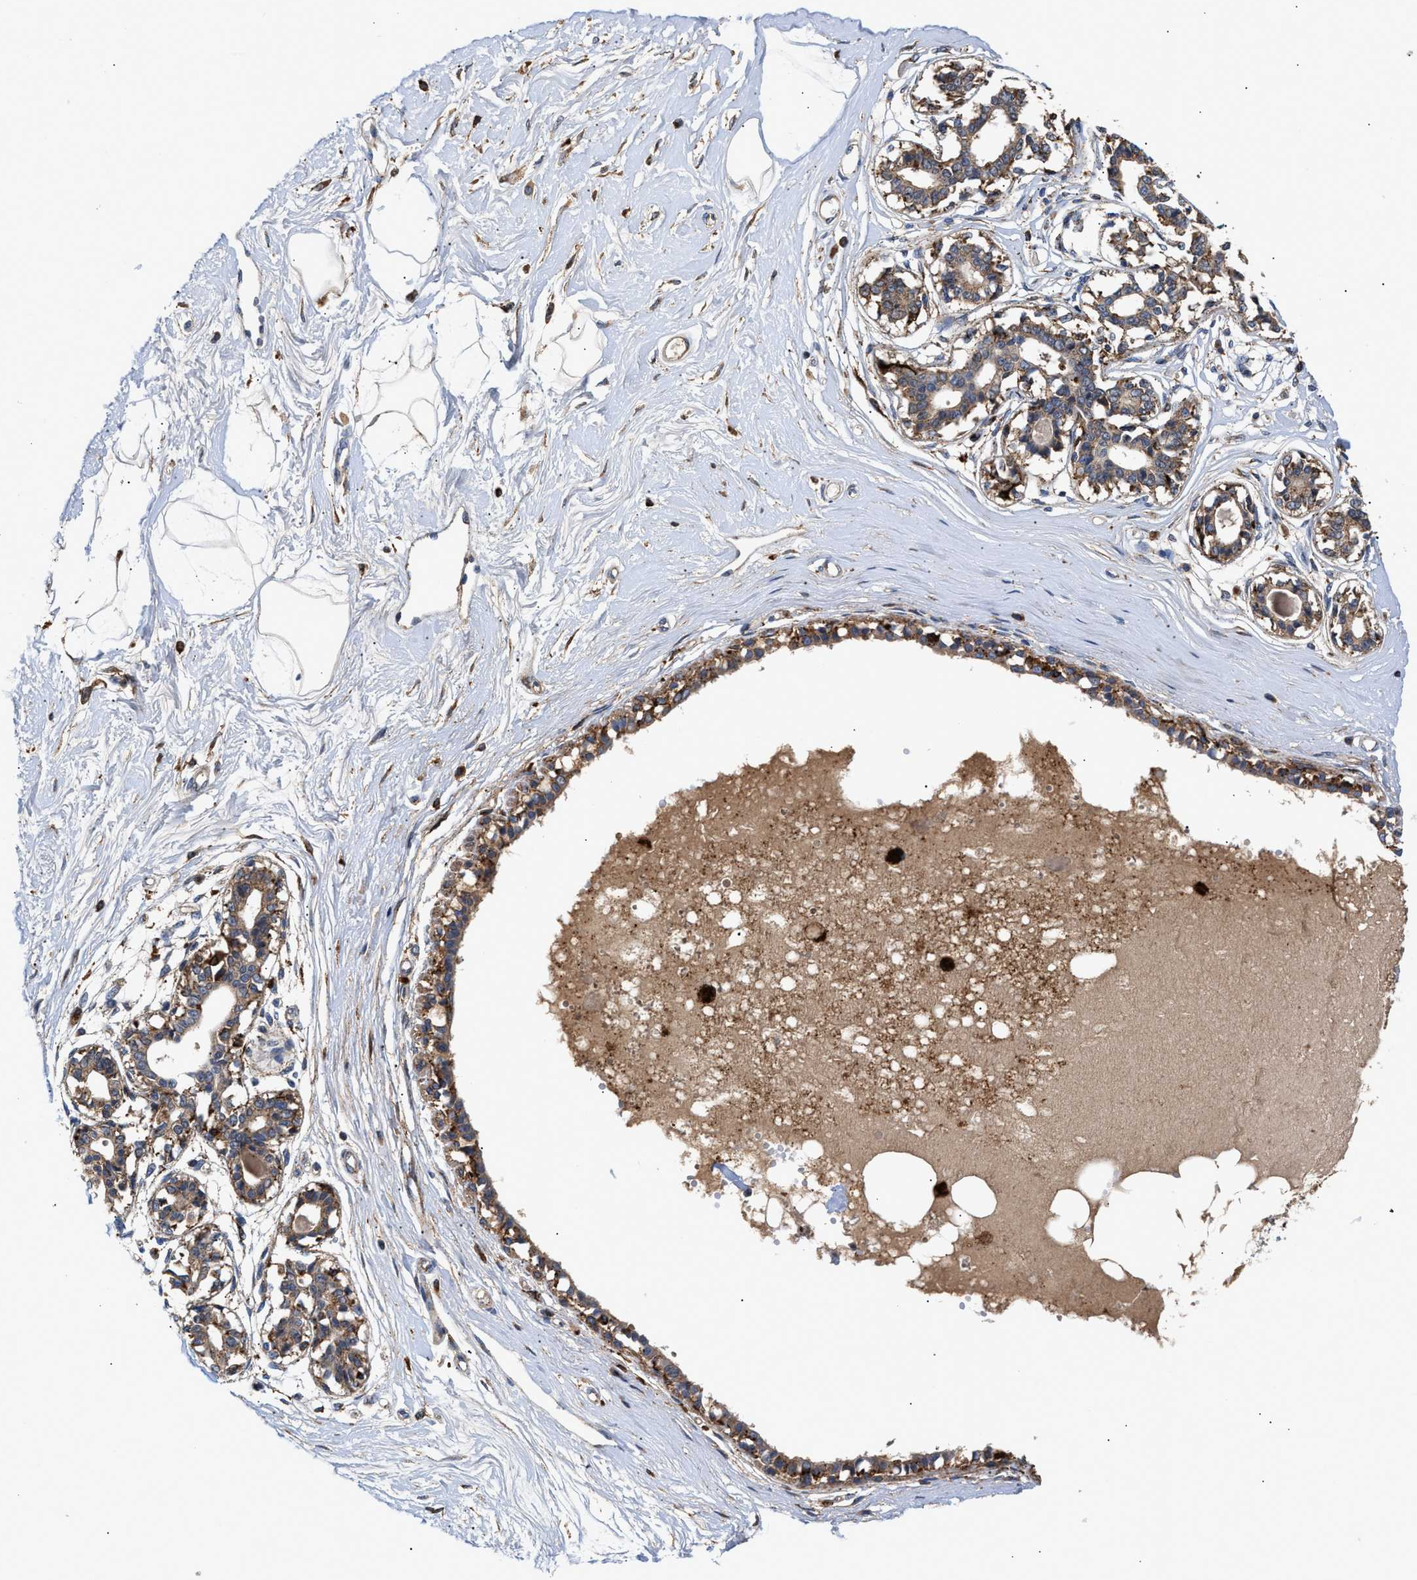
{"staining": {"intensity": "moderate", "quantity": ">75%", "location": "cytoplasmic/membranous"}, "tissue": "breast", "cell_type": "Adipocytes", "image_type": "normal", "snomed": [{"axis": "morphology", "description": "Normal tissue, NOS"}, {"axis": "topography", "description": "Breast"}], "caption": "The micrograph demonstrates immunohistochemical staining of unremarkable breast. There is moderate cytoplasmic/membranous staining is identified in about >75% of adipocytes. The staining is performed using DAB brown chromogen to label protein expression. The nuclei are counter-stained blue using hematoxylin.", "gene": "CCDC146", "patient": {"sex": "female", "age": 45}}